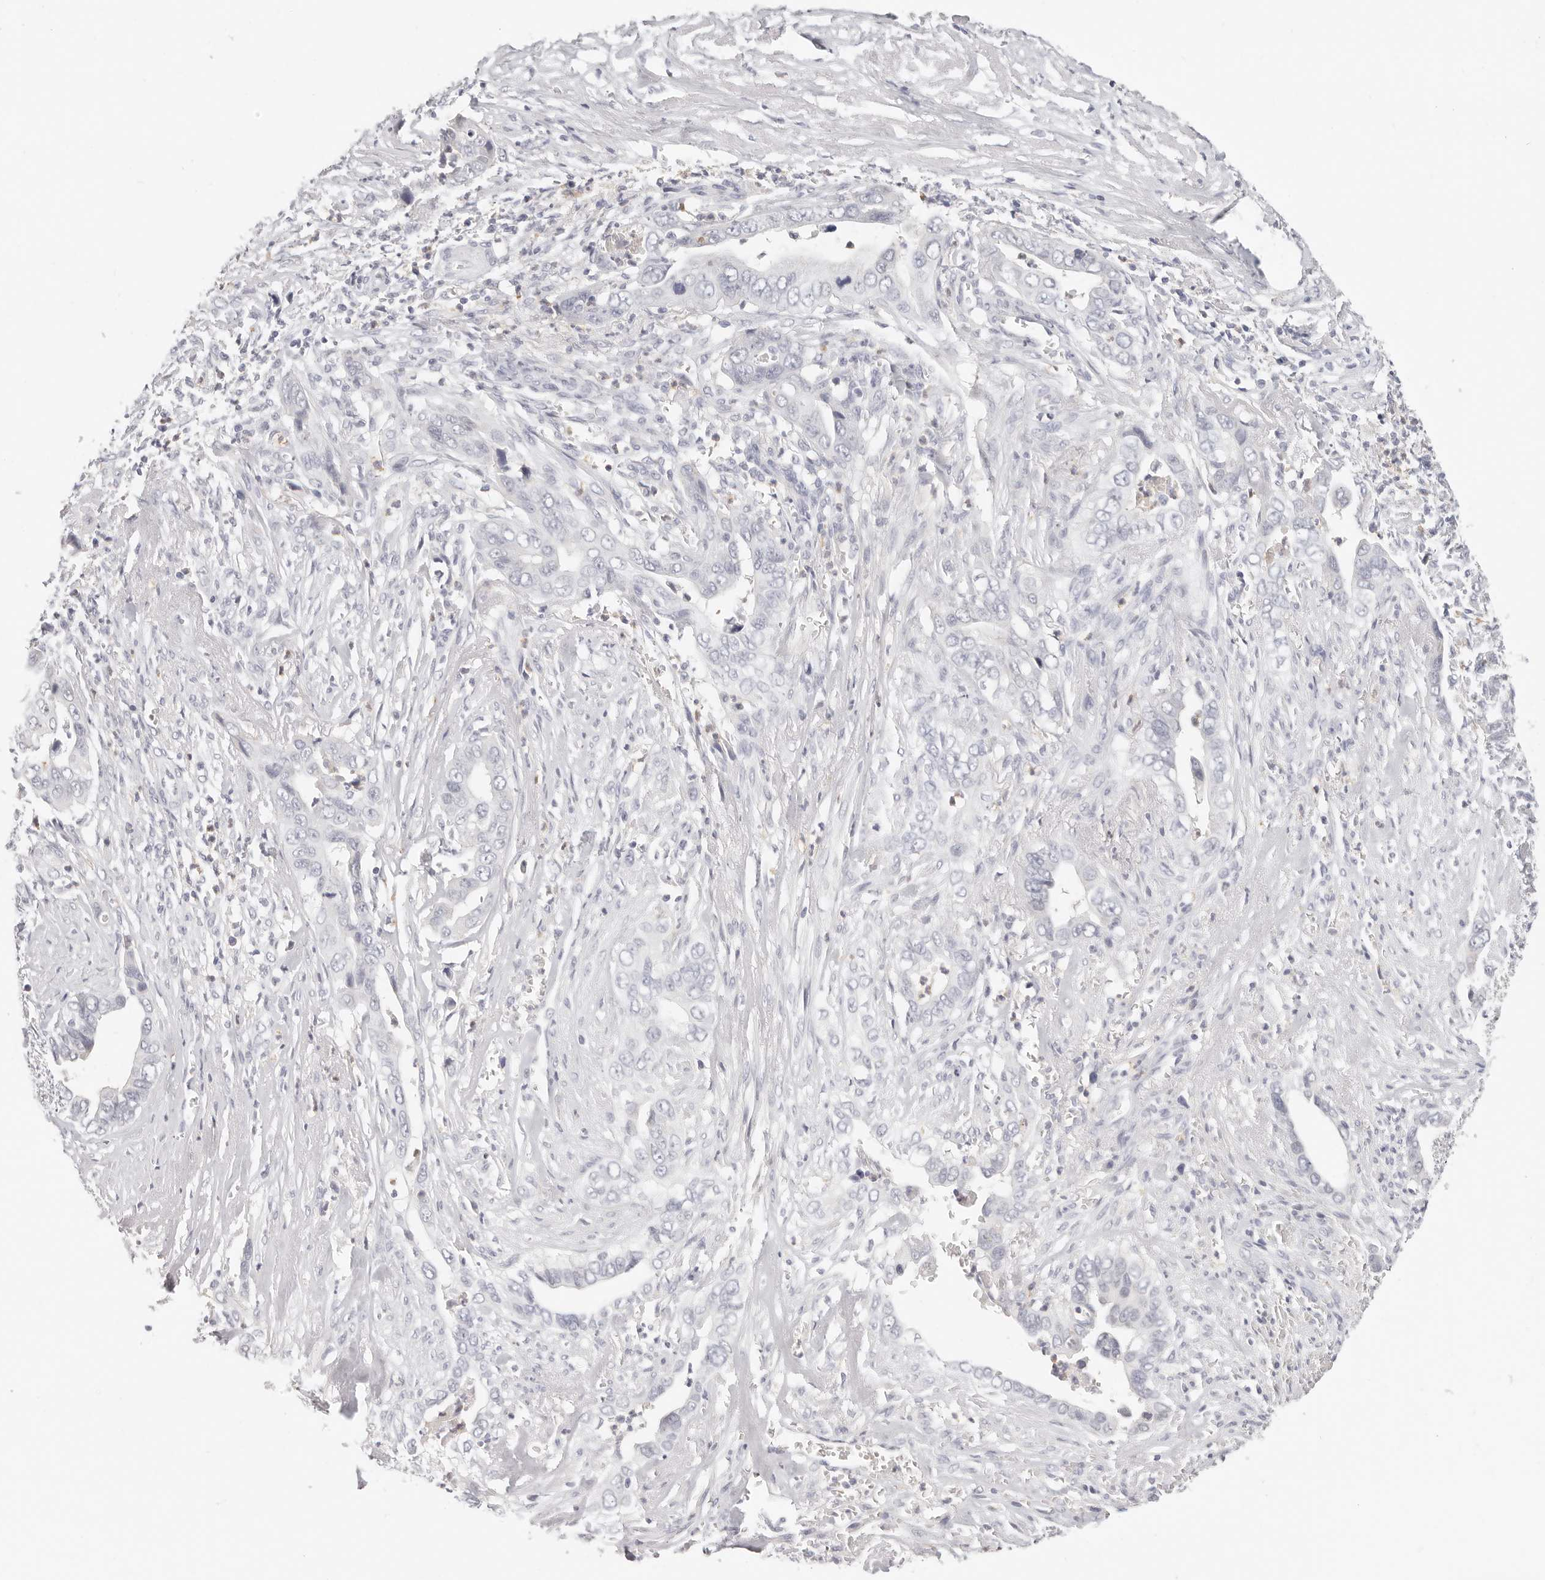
{"staining": {"intensity": "negative", "quantity": "none", "location": "none"}, "tissue": "liver cancer", "cell_type": "Tumor cells", "image_type": "cancer", "snomed": [{"axis": "morphology", "description": "Cholangiocarcinoma"}, {"axis": "topography", "description": "Liver"}], "caption": "Immunohistochemical staining of cholangiocarcinoma (liver) demonstrates no significant expression in tumor cells.", "gene": "ASCL1", "patient": {"sex": "female", "age": 79}}